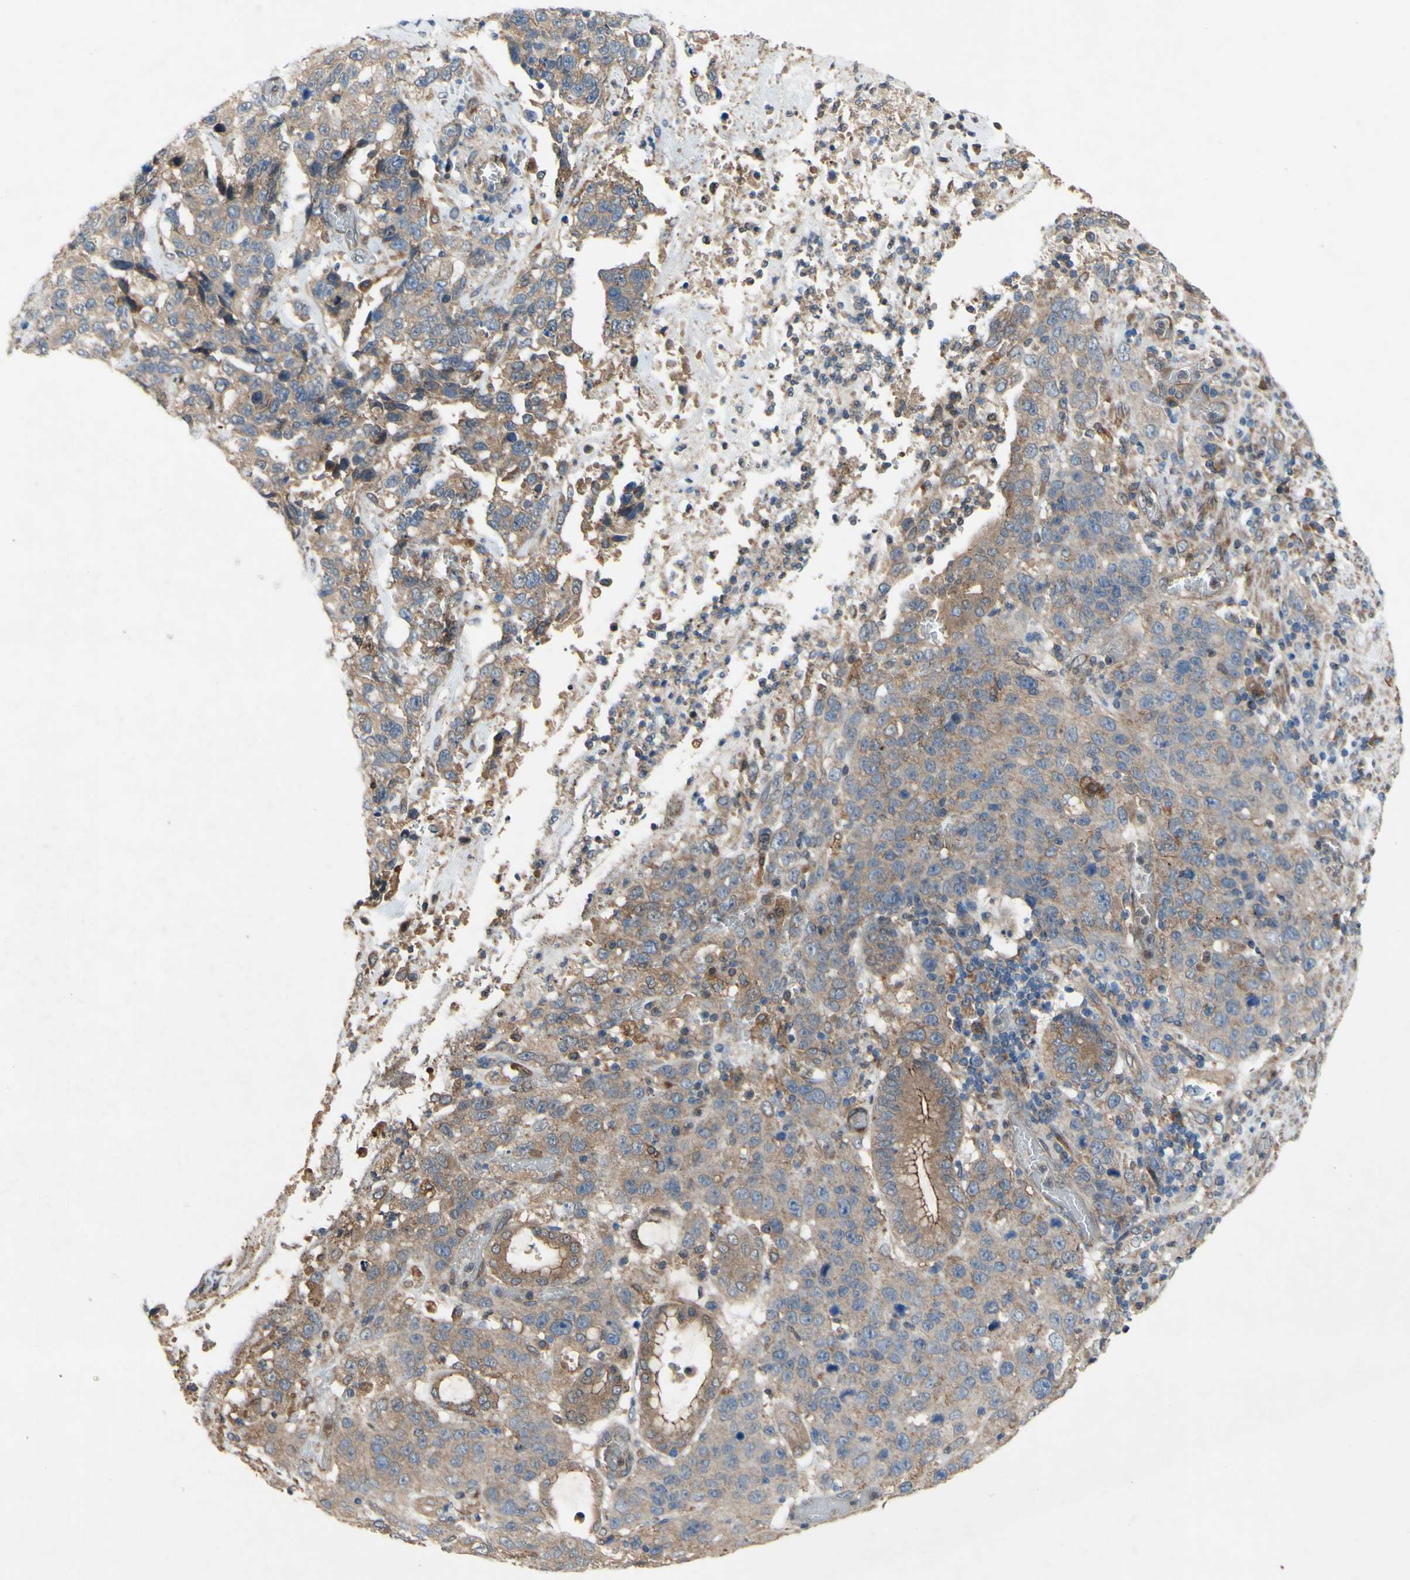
{"staining": {"intensity": "weak", "quantity": ">75%", "location": "cytoplasmic/membranous"}, "tissue": "stomach cancer", "cell_type": "Tumor cells", "image_type": "cancer", "snomed": [{"axis": "morphology", "description": "Normal tissue, NOS"}, {"axis": "morphology", "description": "Adenocarcinoma, NOS"}, {"axis": "topography", "description": "Stomach"}], "caption": "Human stomach cancer stained with a protein marker displays weak staining in tumor cells.", "gene": "PDGFB", "patient": {"sex": "male", "age": 48}}